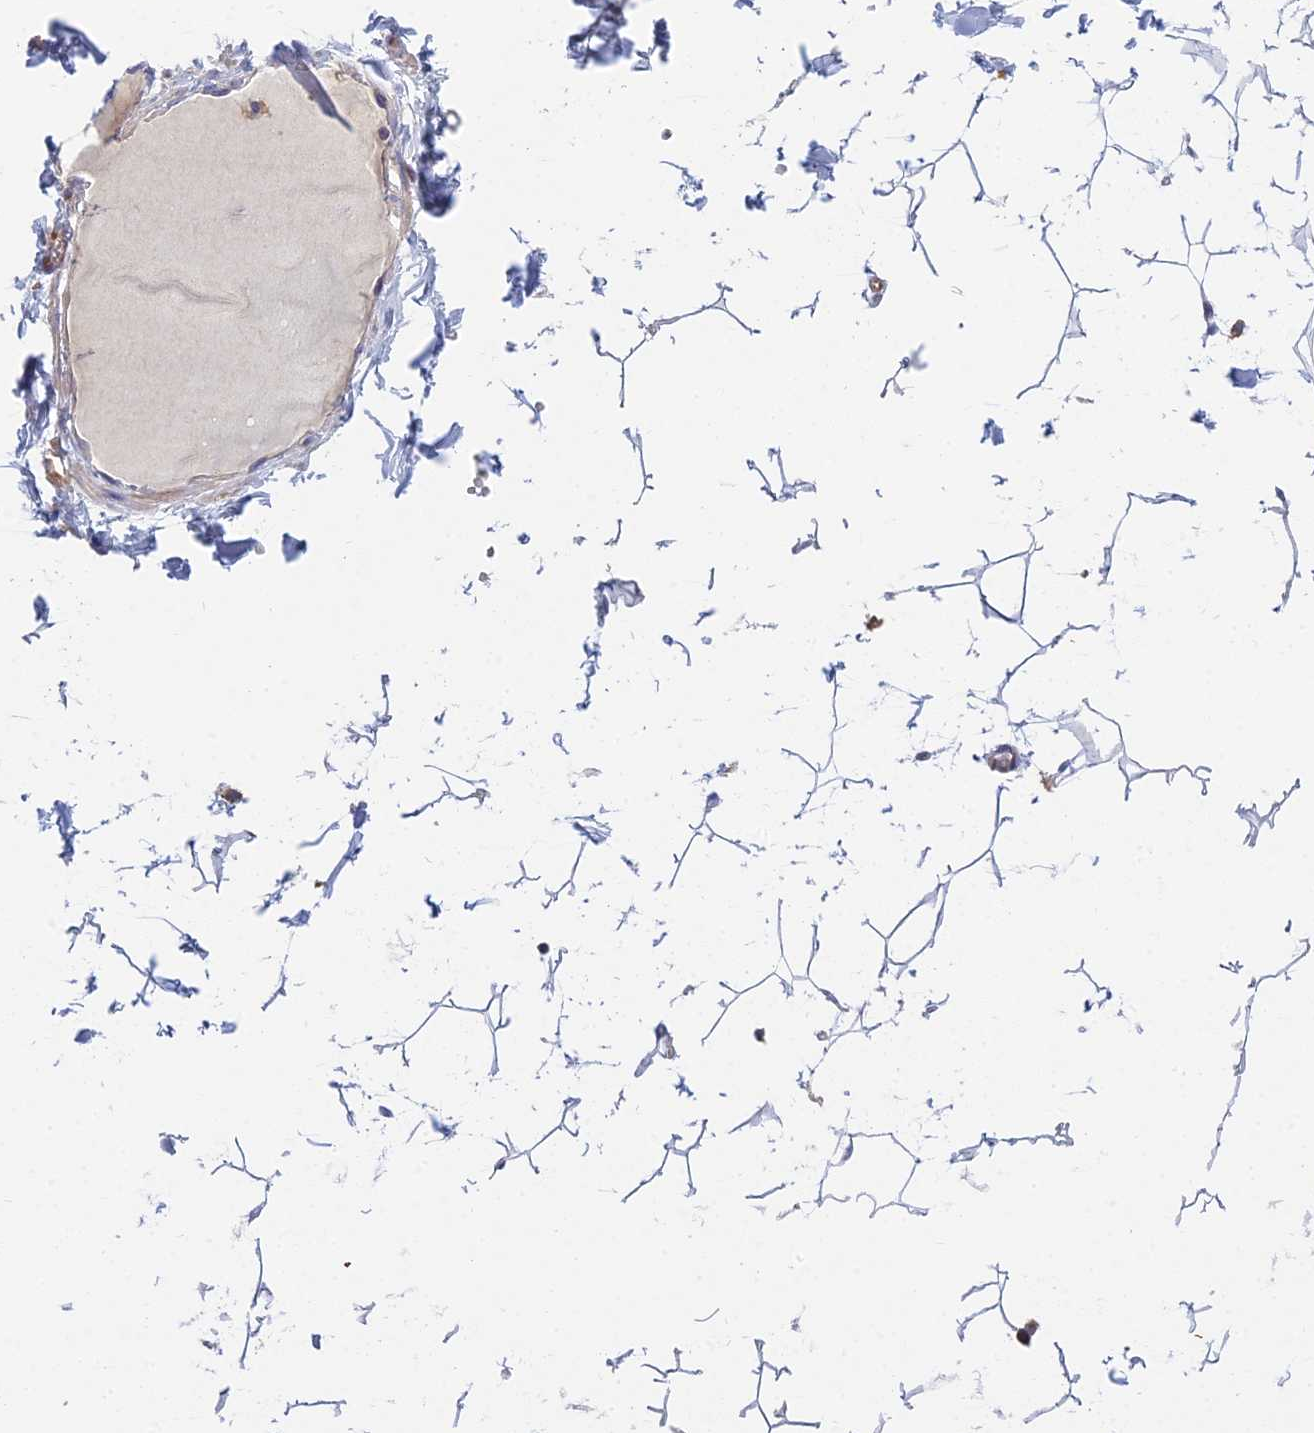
{"staining": {"intensity": "negative", "quantity": "none", "location": "none"}, "tissue": "adipose tissue", "cell_type": "Adipocytes", "image_type": "normal", "snomed": [{"axis": "morphology", "description": "Normal tissue, NOS"}, {"axis": "topography", "description": "Gallbladder"}, {"axis": "topography", "description": "Peripheral nerve tissue"}], "caption": "The micrograph demonstrates no significant expression in adipocytes of adipose tissue. (DAB (3,3'-diaminobenzidine) immunohistochemistry (IHC), high magnification).", "gene": "STRN4", "patient": {"sex": "male", "age": 38}}